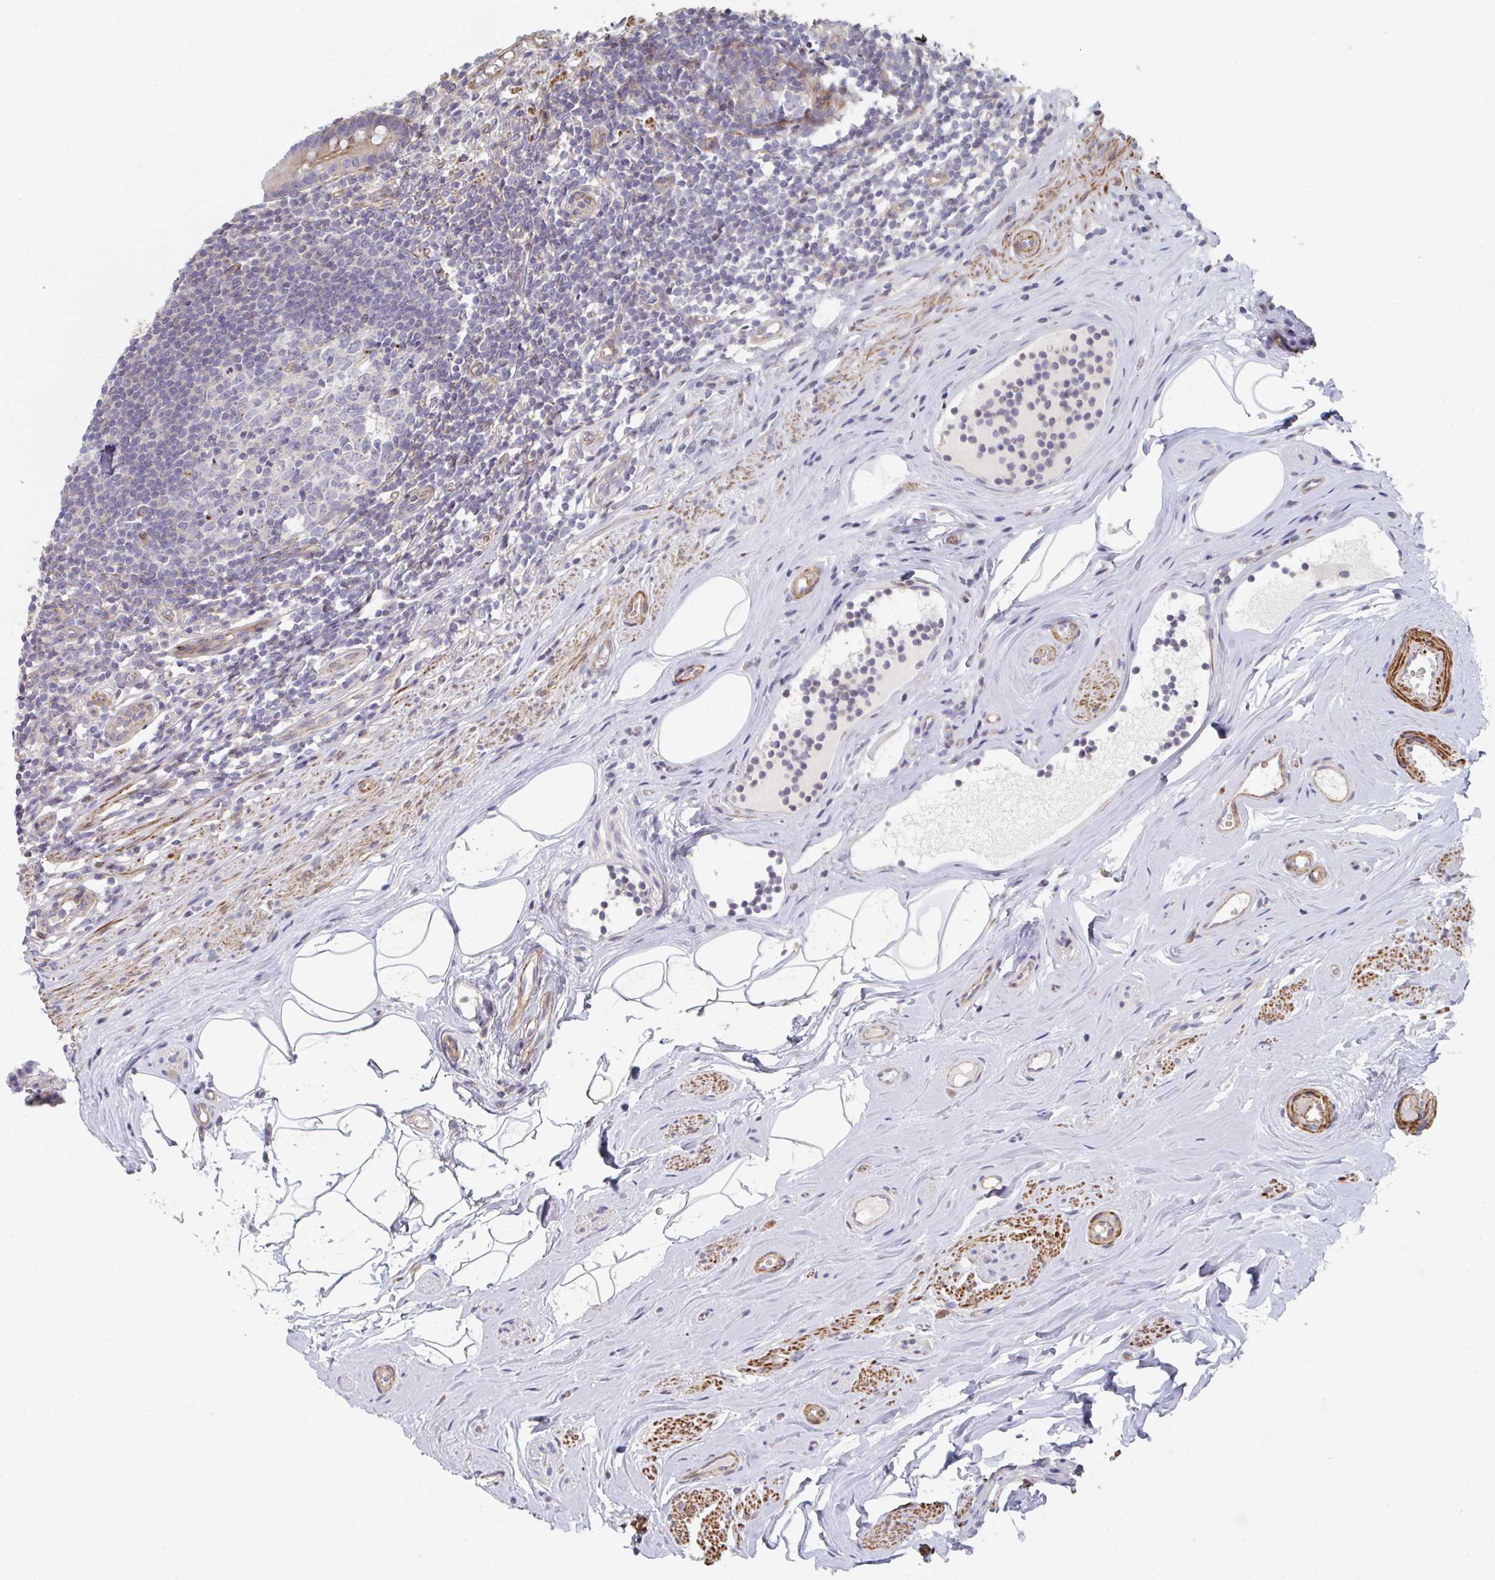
{"staining": {"intensity": "moderate", "quantity": ">75%", "location": "cytoplasmic/membranous"}, "tissue": "appendix", "cell_type": "Glandular cells", "image_type": "normal", "snomed": [{"axis": "morphology", "description": "Normal tissue, NOS"}, {"axis": "topography", "description": "Appendix"}], "caption": "Glandular cells display medium levels of moderate cytoplasmic/membranous expression in about >75% of cells in normal human appendix.", "gene": "FZD2", "patient": {"sex": "female", "age": 56}}